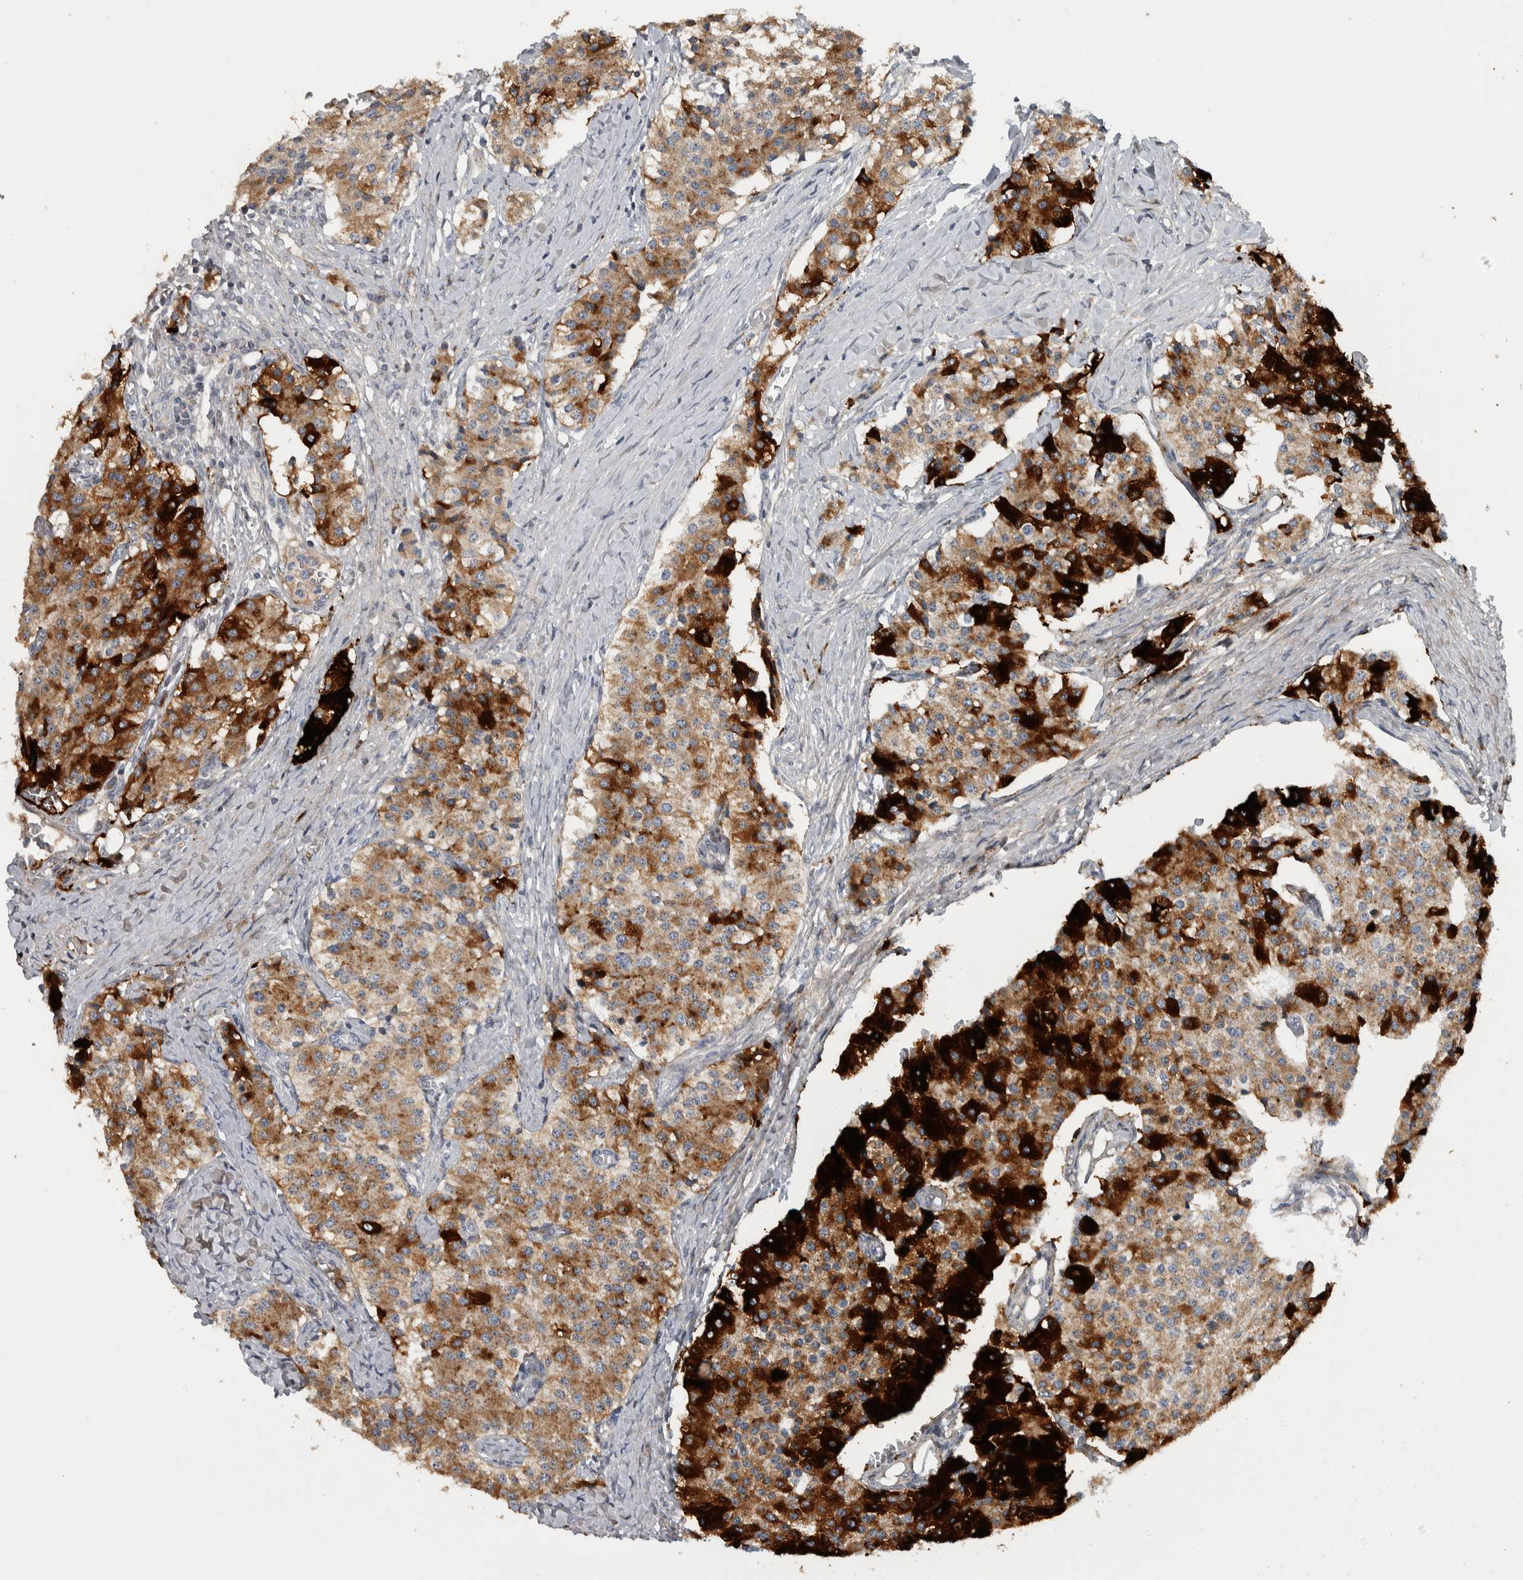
{"staining": {"intensity": "strong", "quantity": "25%-75%", "location": "cytoplasmic/membranous"}, "tissue": "carcinoid", "cell_type": "Tumor cells", "image_type": "cancer", "snomed": [{"axis": "morphology", "description": "Carcinoid, malignant, NOS"}, {"axis": "topography", "description": "Colon"}], "caption": "Immunohistochemistry micrograph of neoplastic tissue: carcinoid (malignant) stained using immunohistochemistry (IHC) reveals high levels of strong protein expression localized specifically in the cytoplasmic/membranous of tumor cells, appearing as a cytoplasmic/membranous brown color.", "gene": "FAM83G", "patient": {"sex": "female", "age": 52}}